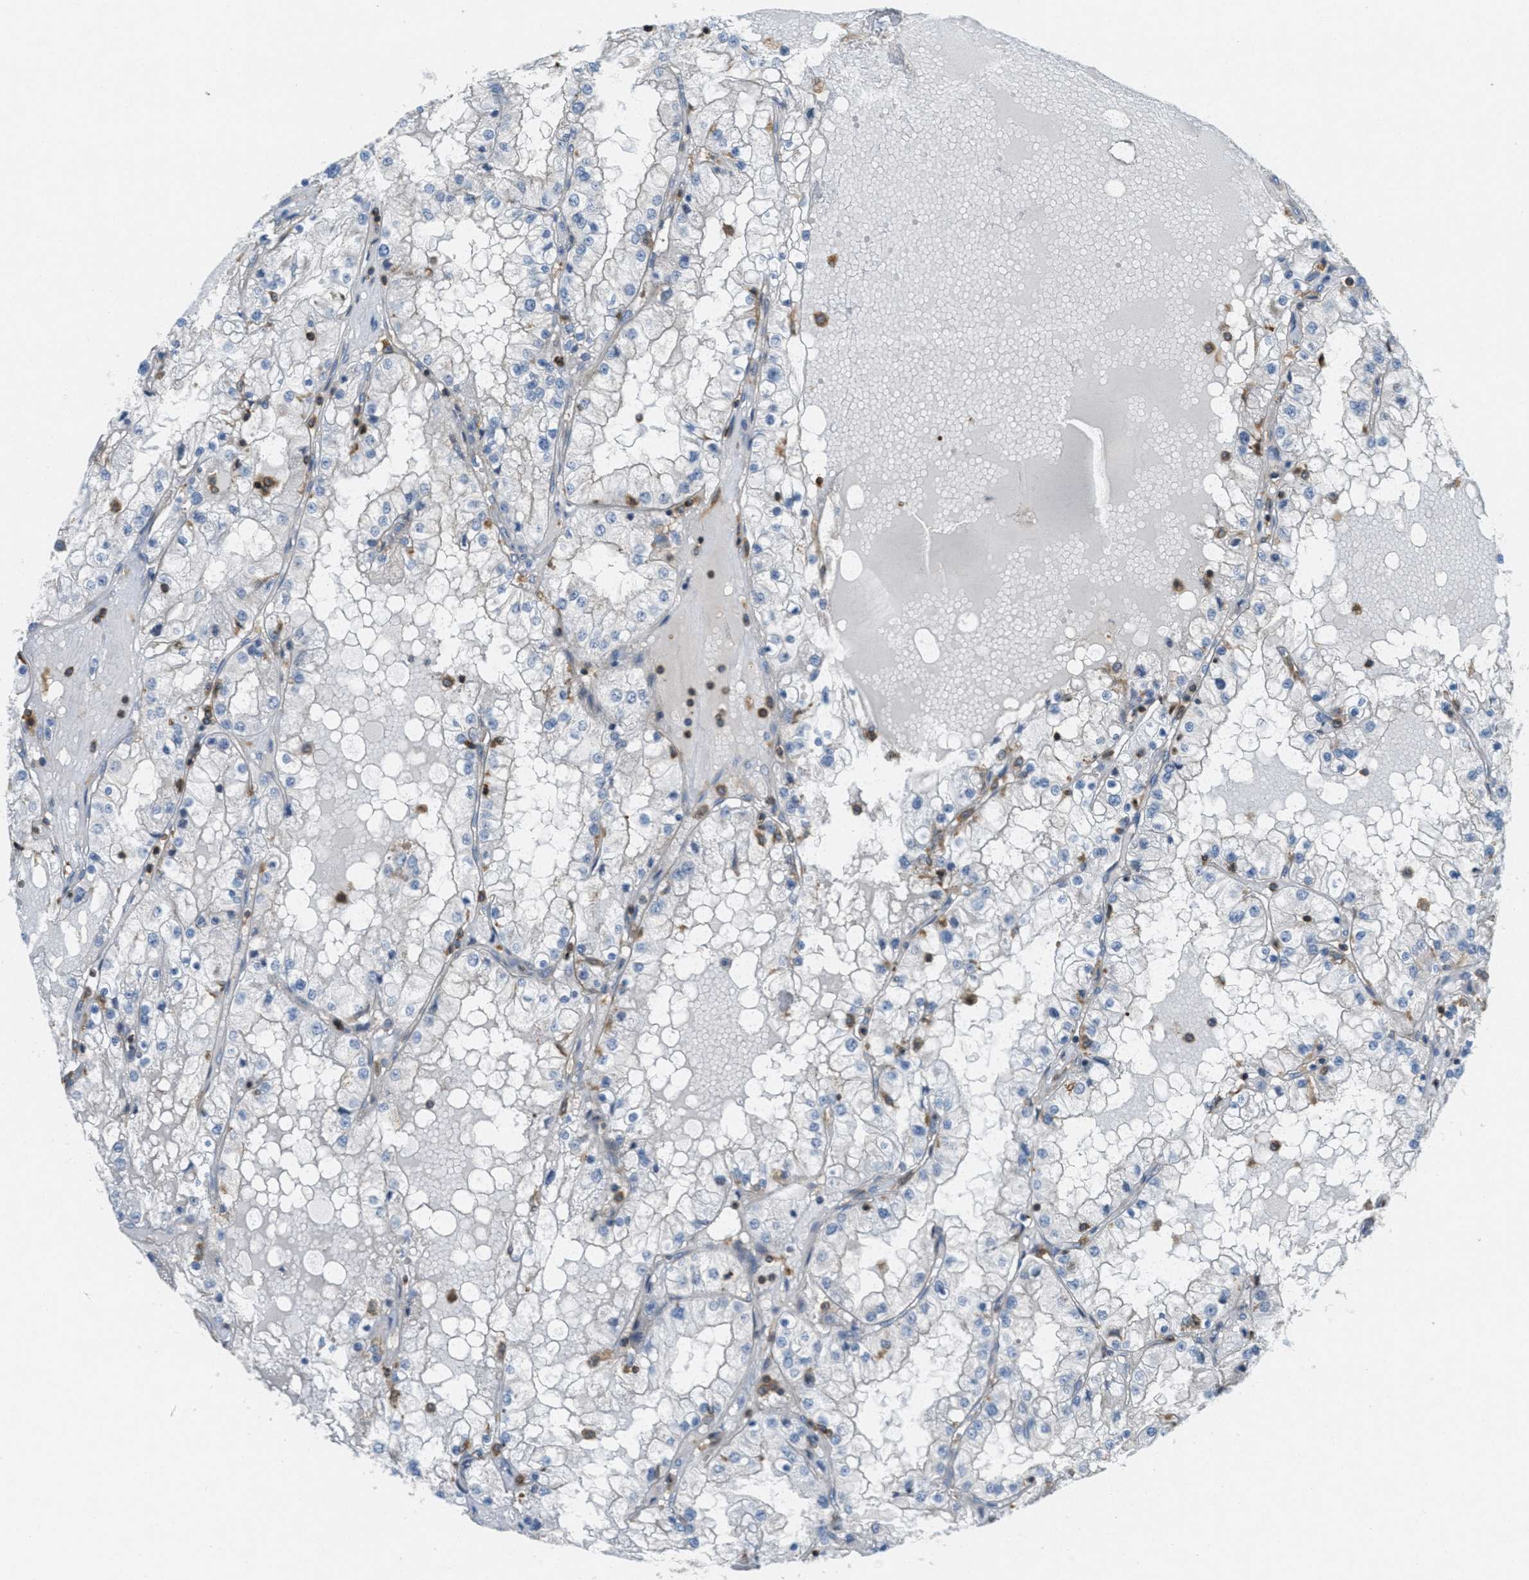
{"staining": {"intensity": "negative", "quantity": "none", "location": "none"}, "tissue": "renal cancer", "cell_type": "Tumor cells", "image_type": "cancer", "snomed": [{"axis": "morphology", "description": "Adenocarcinoma, NOS"}, {"axis": "topography", "description": "Kidney"}], "caption": "Immunohistochemical staining of human renal adenocarcinoma demonstrates no significant positivity in tumor cells.", "gene": "GRIK2", "patient": {"sex": "male", "age": 68}}